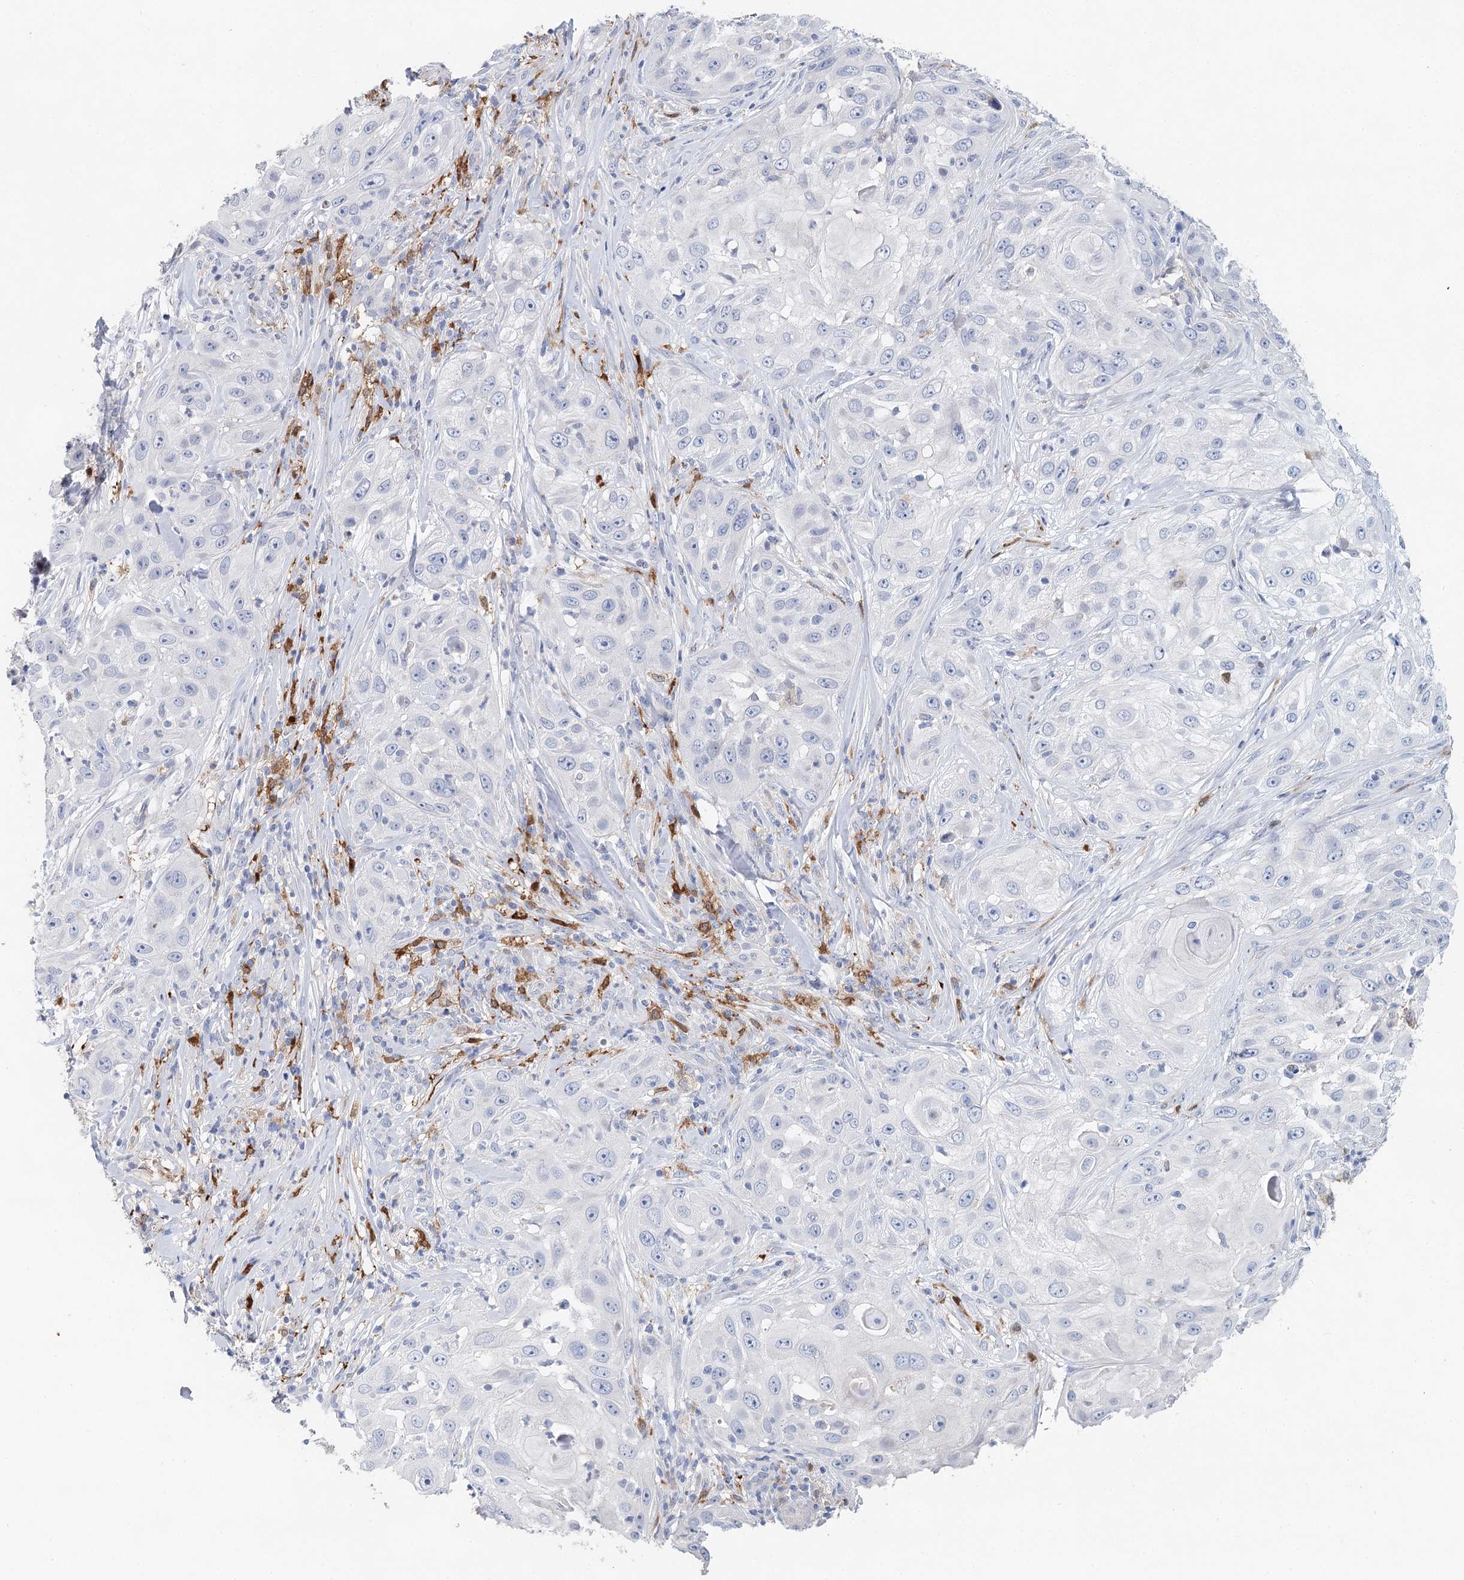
{"staining": {"intensity": "negative", "quantity": "none", "location": "none"}, "tissue": "skin cancer", "cell_type": "Tumor cells", "image_type": "cancer", "snomed": [{"axis": "morphology", "description": "Squamous cell carcinoma, NOS"}, {"axis": "topography", "description": "Skin"}], "caption": "This is an immunohistochemistry photomicrograph of human skin squamous cell carcinoma. There is no staining in tumor cells.", "gene": "SLC19A3", "patient": {"sex": "female", "age": 44}}